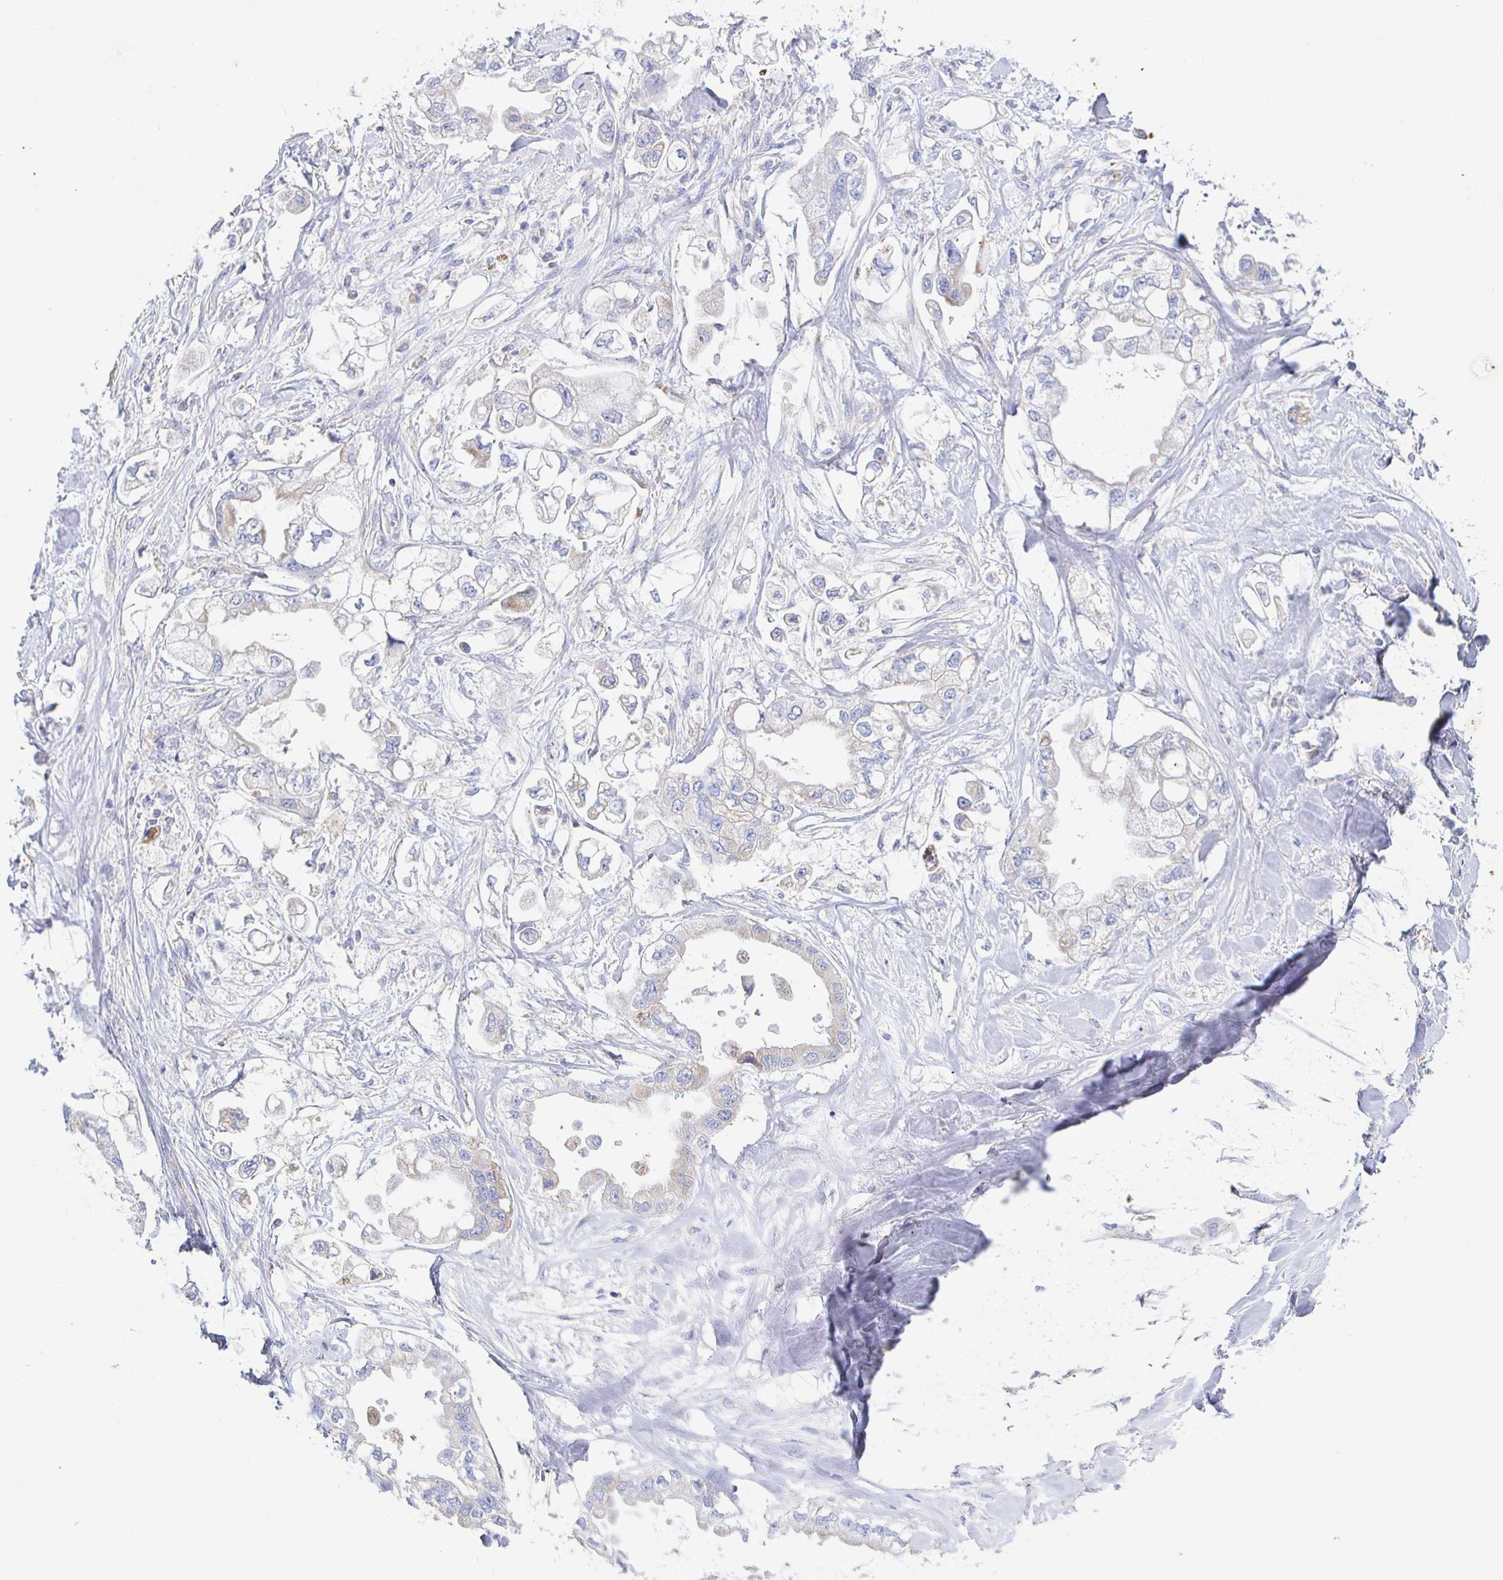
{"staining": {"intensity": "weak", "quantity": "<25%", "location": "cytoplasmic/membranous"}, "tissue": "stomach cancer", "cell_type": "Tumor cells", "image_type": "cancer", "snomed": [{"axis": "morphology", "description": "Adenocarcinoma, NOS"}, {"axis": "topography", "description": "Stomach"}], "caption": "Immunohistochemistry micrograph of neoplastic tissue: human adenocarcinoma (stomach) stained with DAB (3,3'-diaminobenzidine) exhibits no significant protein staining in tumor cells. Brightfield microscopy of immunohistochemistry (IHC) stained with DAB (3,3'-diaminobenzidine) (brown) and hematoxylin (blue), captured at high magnification.", "gene": "SYNGR4", "patient": {"sex": "male", "age": 62}}